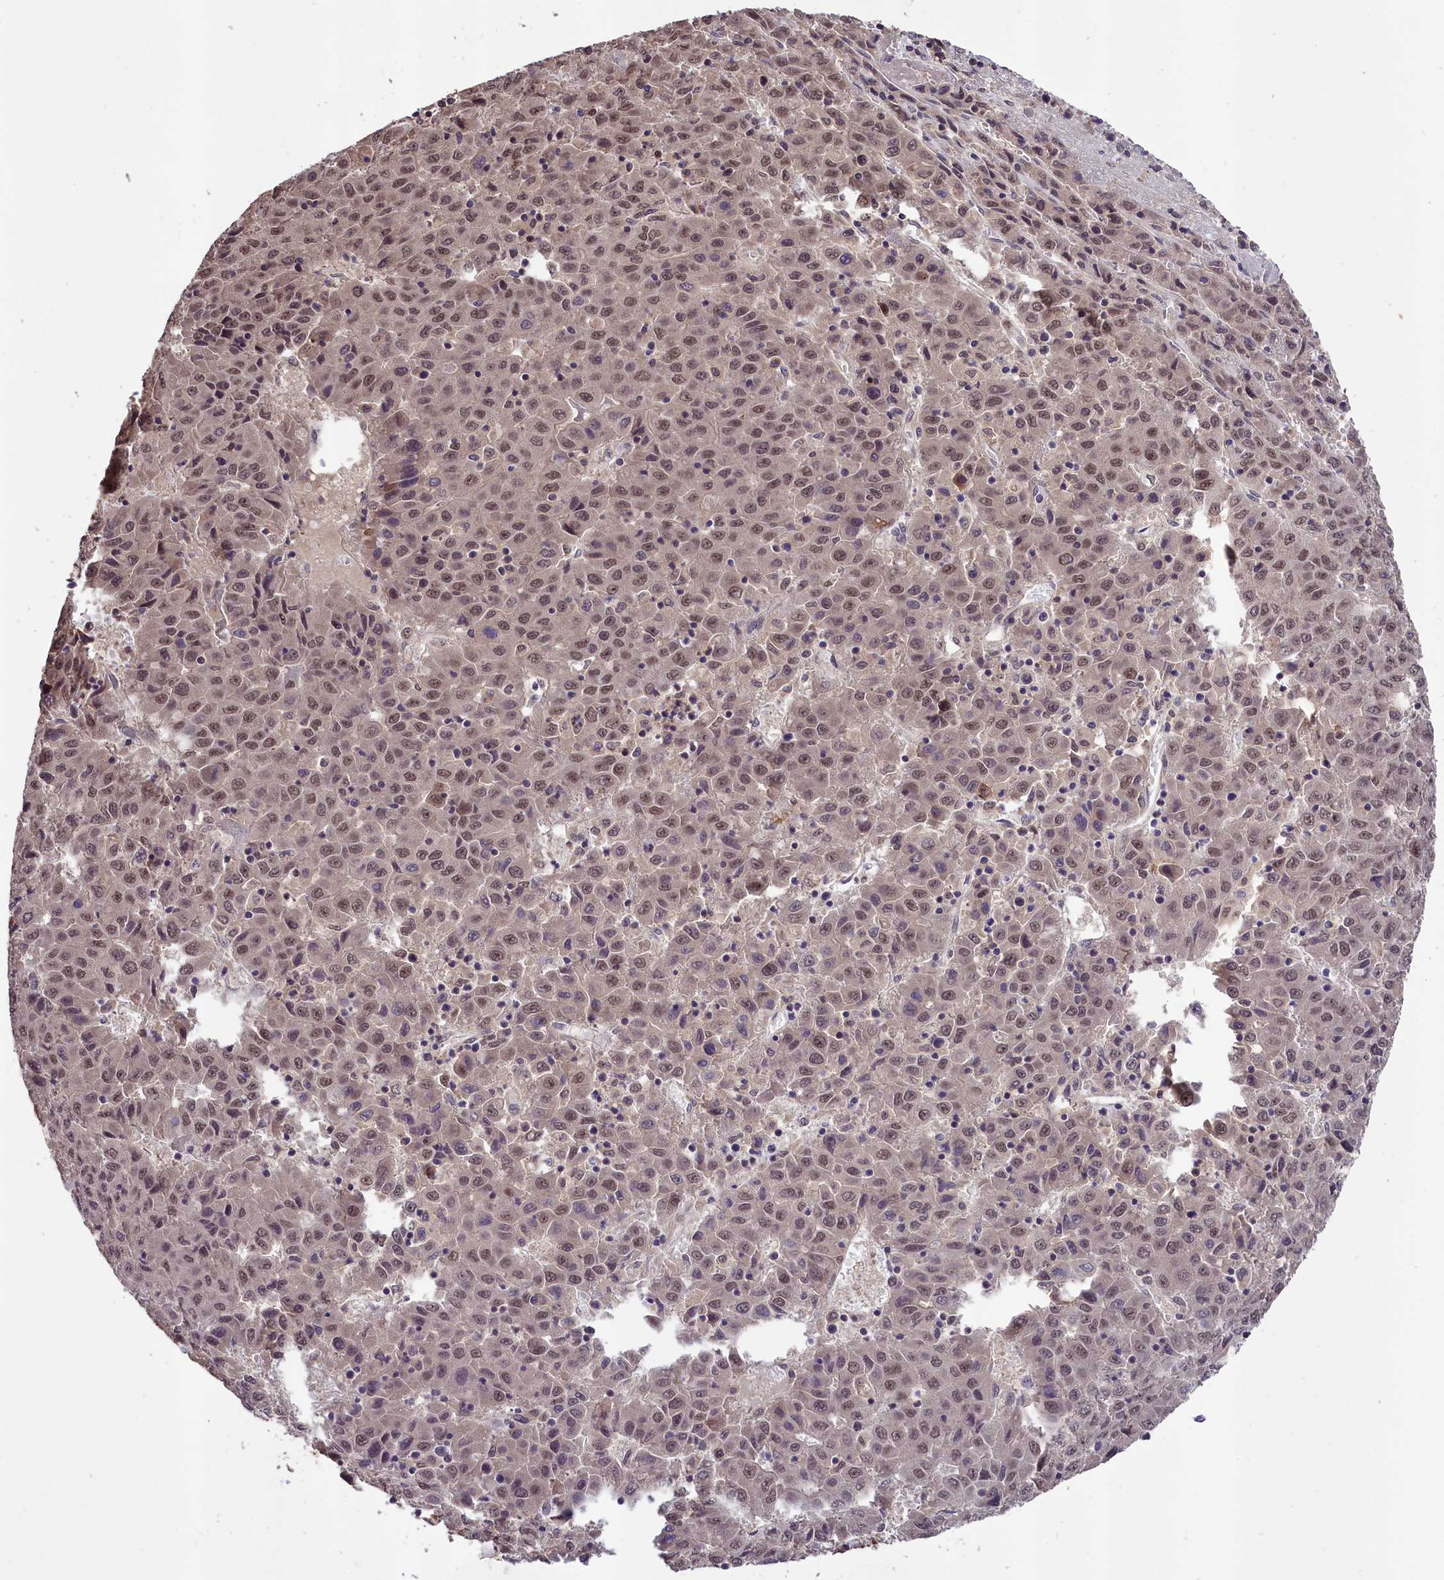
{"staining": {"intensity": "weak", "quantity": ">75%", "location": "nuclear"}, "tissue": "liver cancer", "cell_type": "Tumor cells", "image_type": "cancer", "snomed": [{"axis": "morphology", "description": "Carcinoma, Hepatocellular, NOS"}, {"axis": "topography", "description": "Liver"}], "caption": "The histopathology image reveals staining of hepatocellular carcinoma (liver), revealing weak nuclear protein expression (brown color) within tumor cells.", "gene": "DNAJB9", "patient": {"sex": "female", "age": 53}}